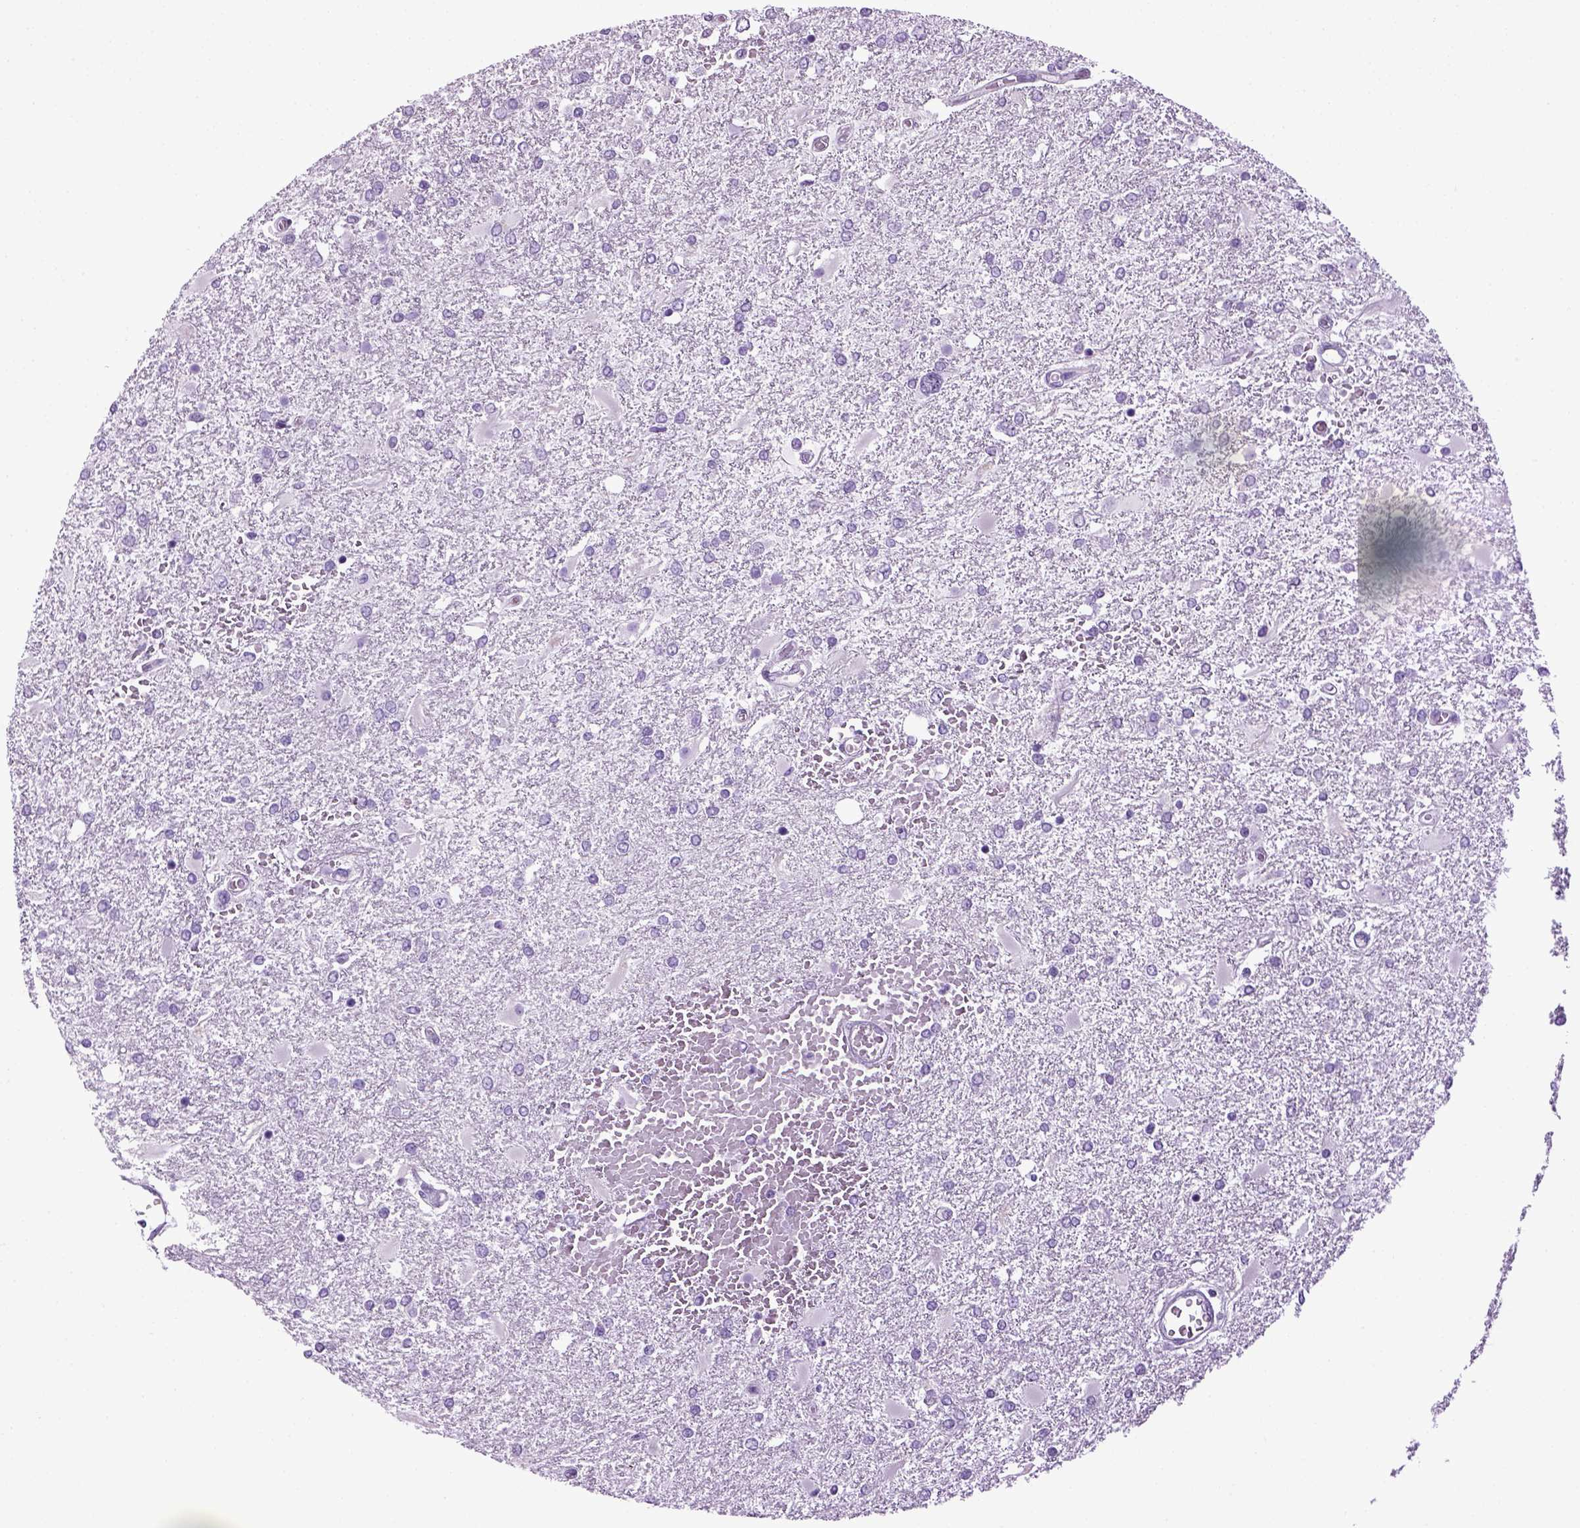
{"staining": {"intensity": "negative", "quantity": "none", "location": "none"}, "tissue": "glioma", "cell_type": "Tumor cells", "image_type": "cancer", "snomed": [{"axis": "morphology", "description": "Glioma, malignant, High grade"}, {"axis": "topography", "description": "Cerebral cortex"}], "caption": "DAB immunohistochemical staining of malignant glioma (high-grade) reveals no significant positivity in tumor cells.", "gene": "HMCN2", "patient": {"sex": "male", "age": 79}}